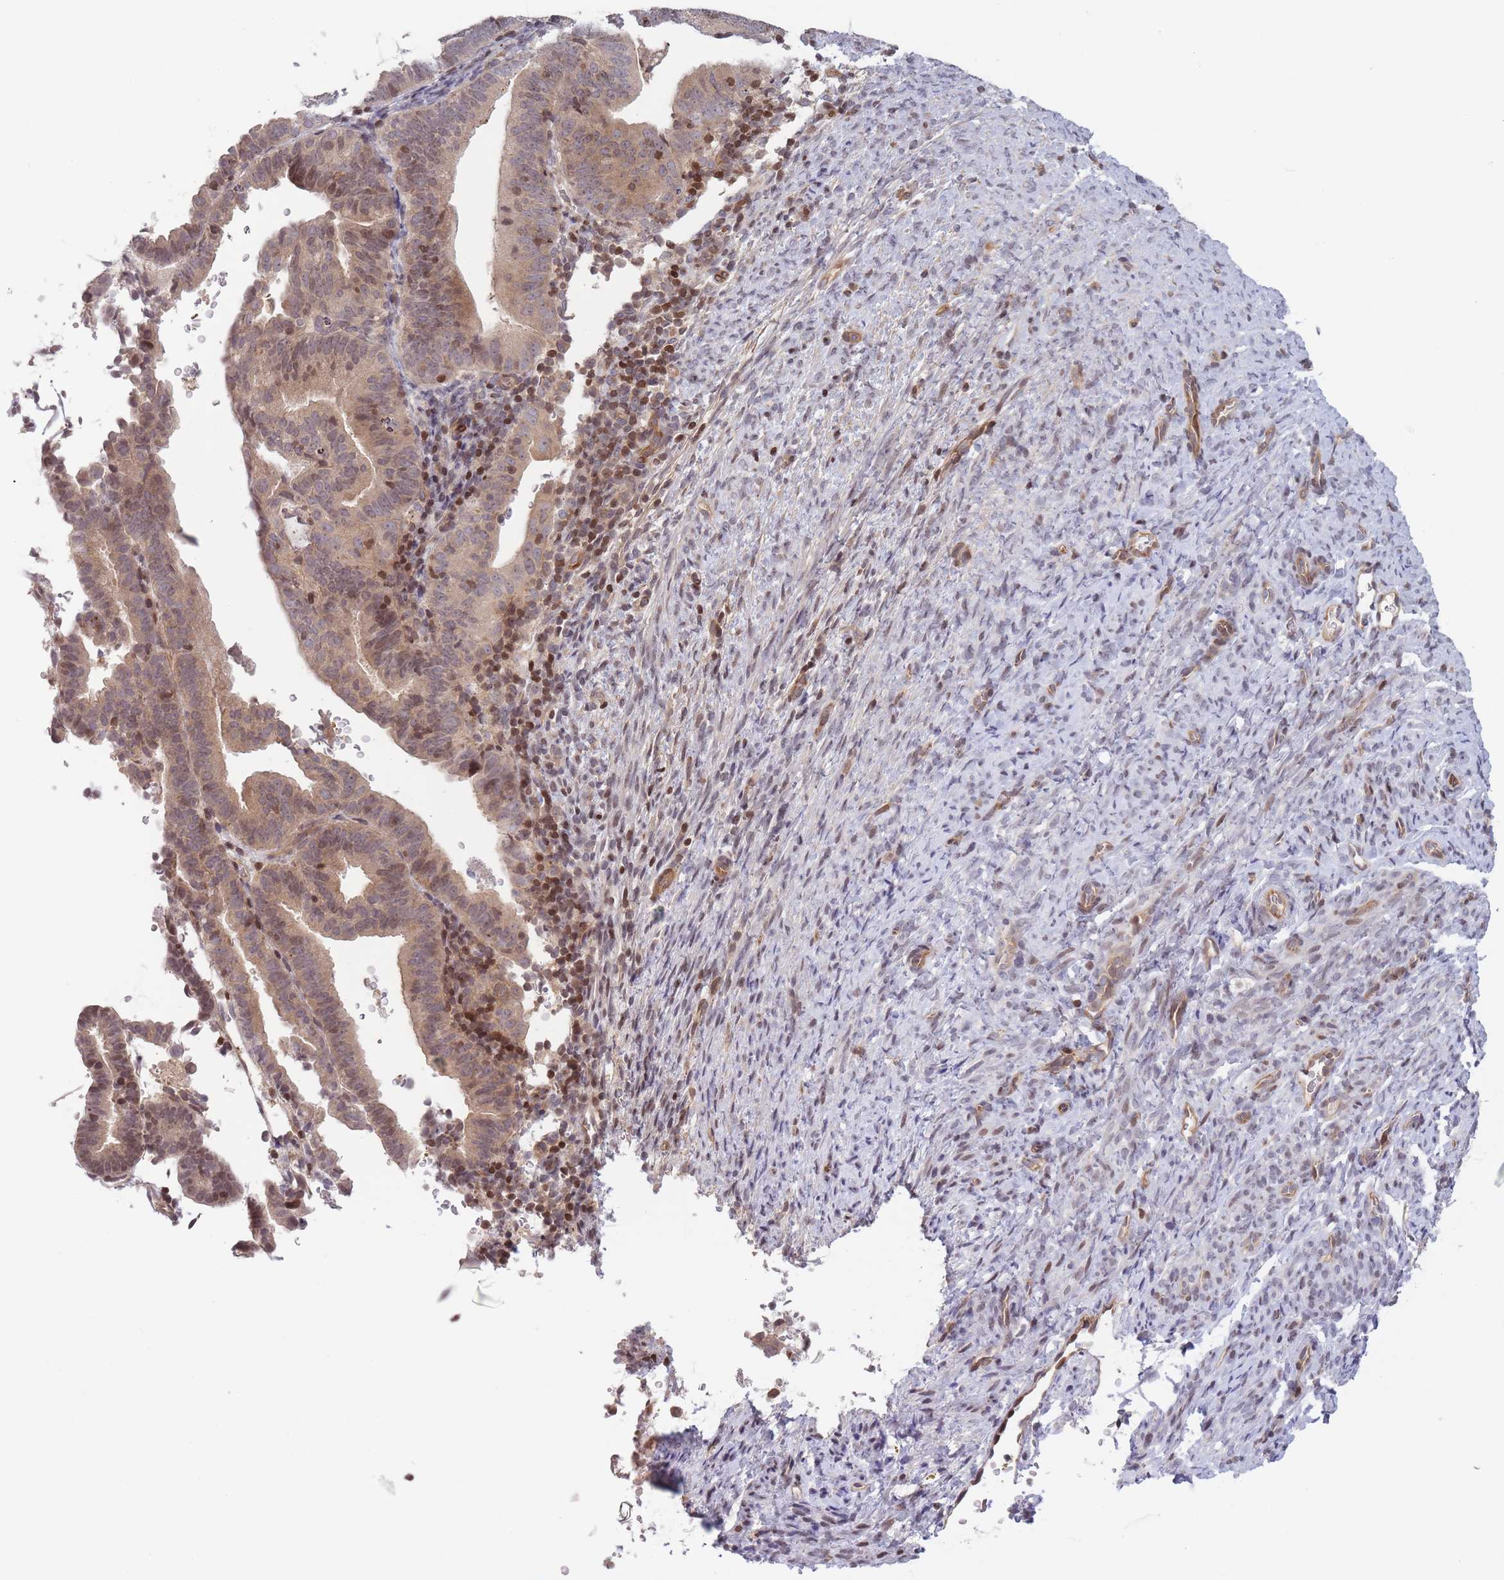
{"staining": {"intensity": "weak", "quantity": "25%-75%", "location": "cytoplasmic/membranous,nuclear"}, "tissue": "endometrial cancer", "cell_type": "Tumor cells", "image_type": "cancer", "snomed": [{"axis": "morphology", "description": "Adenocarcinoma, NOS"}, {"axis": "topography", "description": "Endometrium"}], "caption": "Immunohistochemical staining of endometrial adenocarcinoma shows low levels of weak cytoplasmic/membranous and nuclear protein staining in about 25%-75% of tumor cells.", "gene": "SLC35F5", "patient": {"sex": "female", "age": 70}}